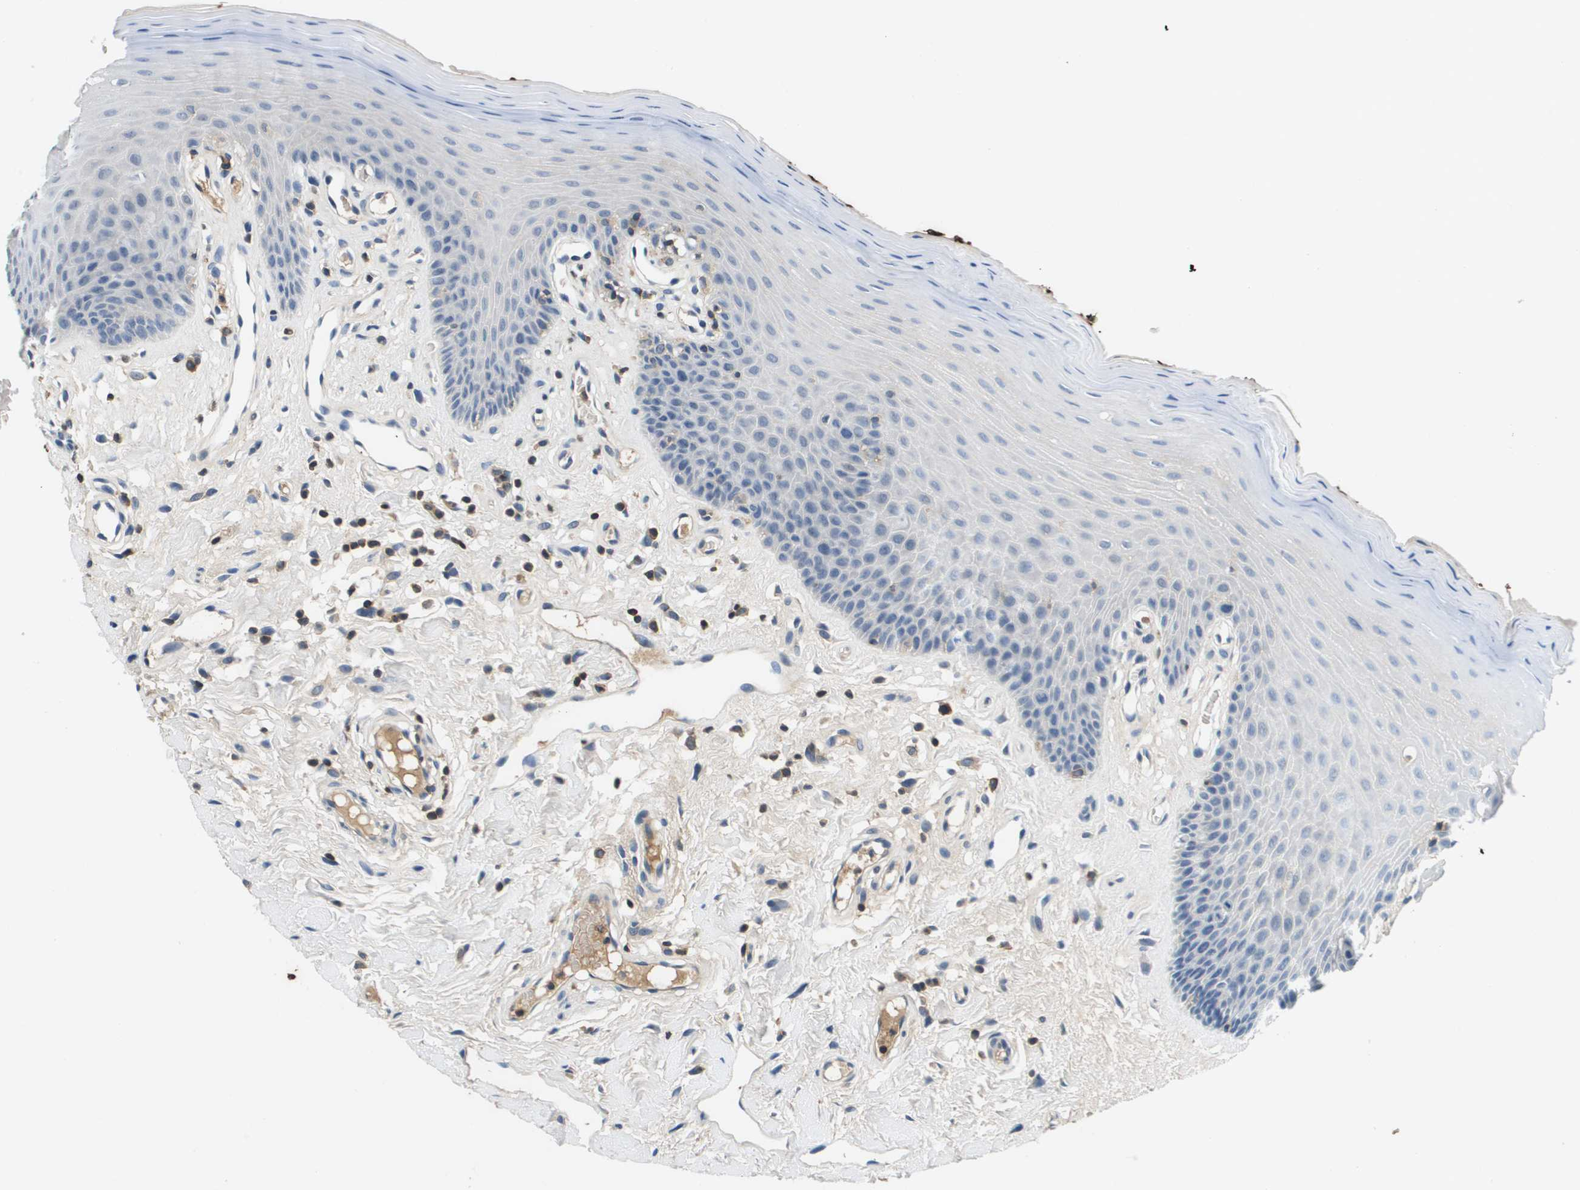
{"staining": {"intensity": "negative", "quantity": "none", "location": "none"}, "tissue": "oral mucosa", "cell_type": "Squamous epithelial cells", "image_type": "normal", "snomed": [{"axis": "morphology", "description": "Normal tissue, NOS"}, {"axis": "morphology", "description": "Squamous cell carcinoma, NOS"}, {"axis": "topography", "description": "Skeletal muscle"}, {"axis": "topography", "description": "Adipose tissue"}, {"axis": "topography", "description": "Vascular tissue"}, {"axis": "topography", "description": "Oral tissue"}, {"axis": "topography", "description": "Peripheral nerve tissue"}, {"axis": "topography", "description": "Head-Neck"}], "caption": "This is a micrograph of immunohistochemistry (IHC) staining of benign oral mucosa, which shows no positivity in squamous epithelial cells.", "gene": "KCNQ5", "patient": {"sex": "male", "age": 71}}